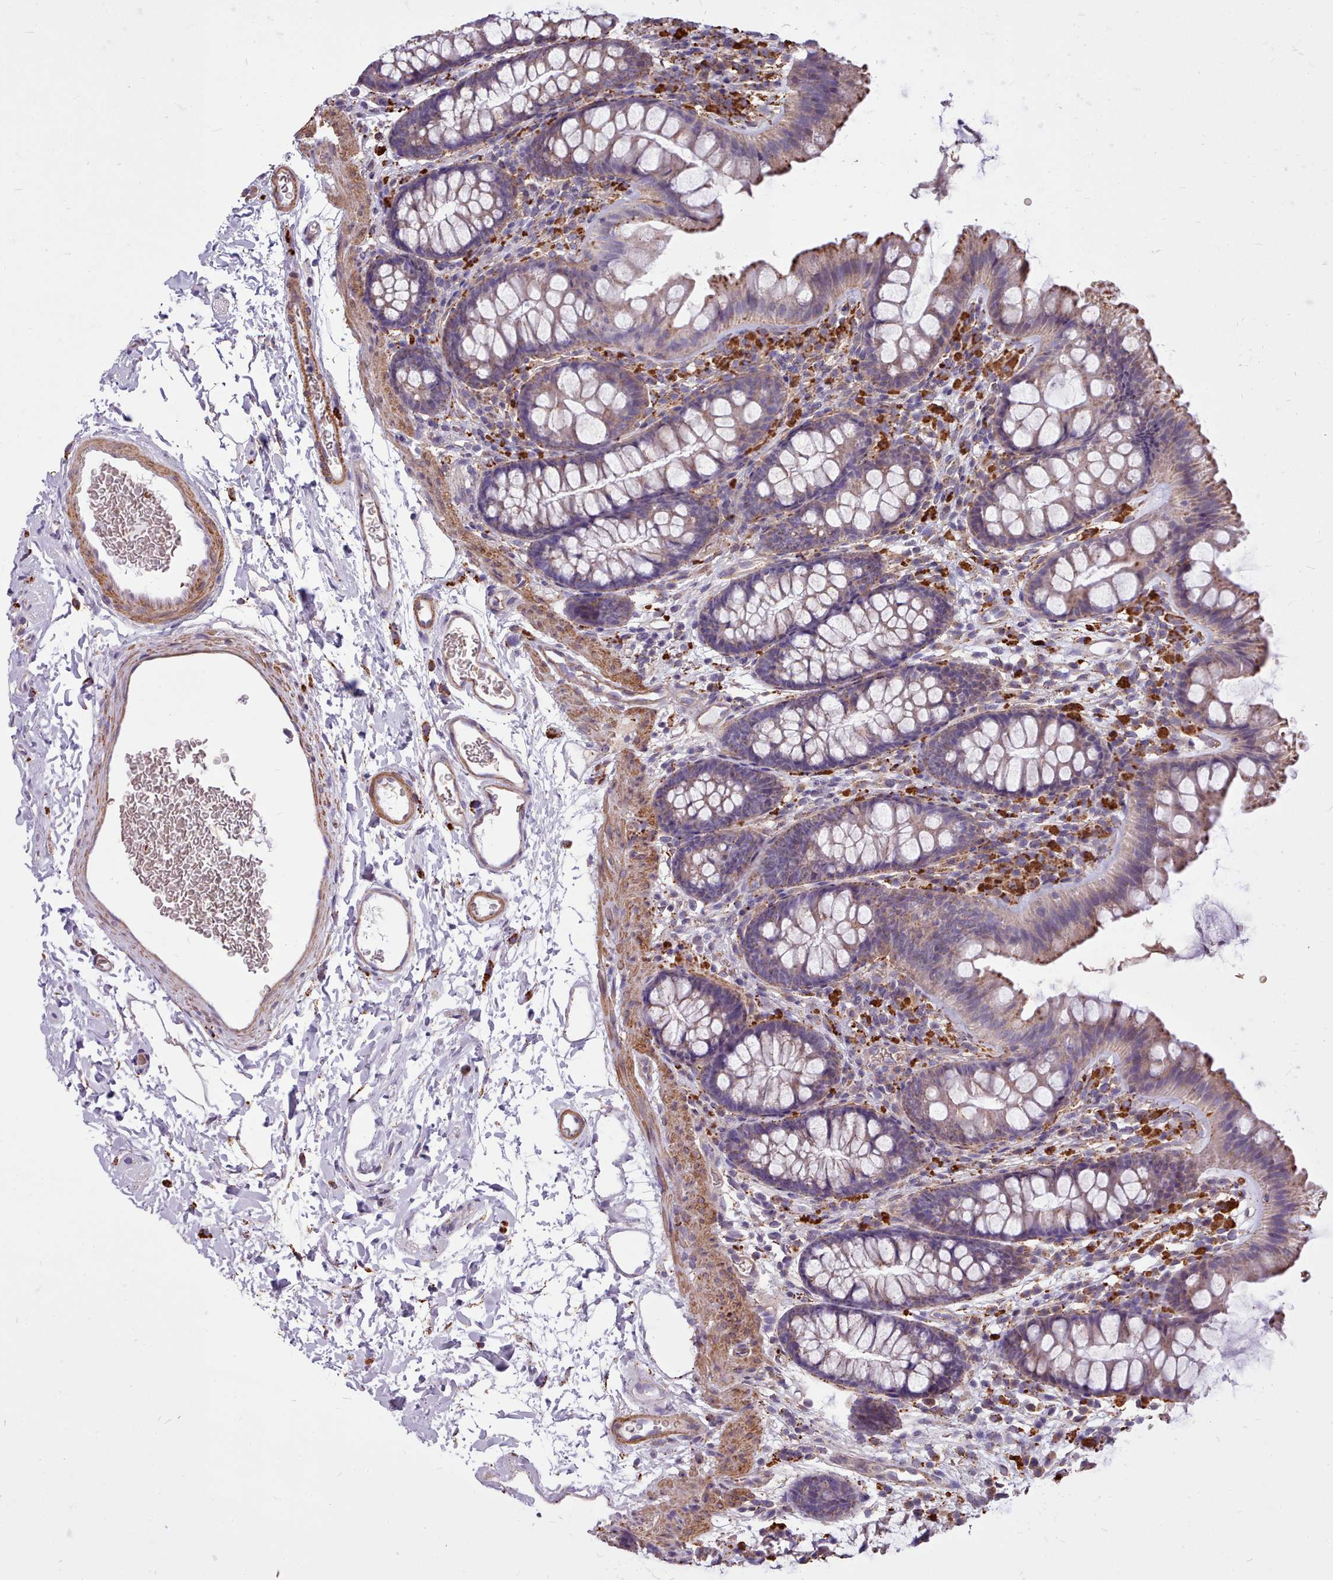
{"staining": {"intensity": "moderate", "quantity": ">75%", "location": "cytoplasmic/membranous"}, "tissue": "colon", "cell_type": "Endothelial cells", "image_type": "normal", "snomed": [{"axis": "morphology", "description": "Normal tissue, NOS"}, {"axis": "topography", "description": "Colon"}], "caption": "Immunohistochemistry of normal colon demonstrates medium levels of moderate cytoplasmic/membranous staining in approximately >75% of endothelial cells. Nuclei are stained in blue.", "gene": "PACSIN3", "patient": {"sex": "female", "age": 62}}